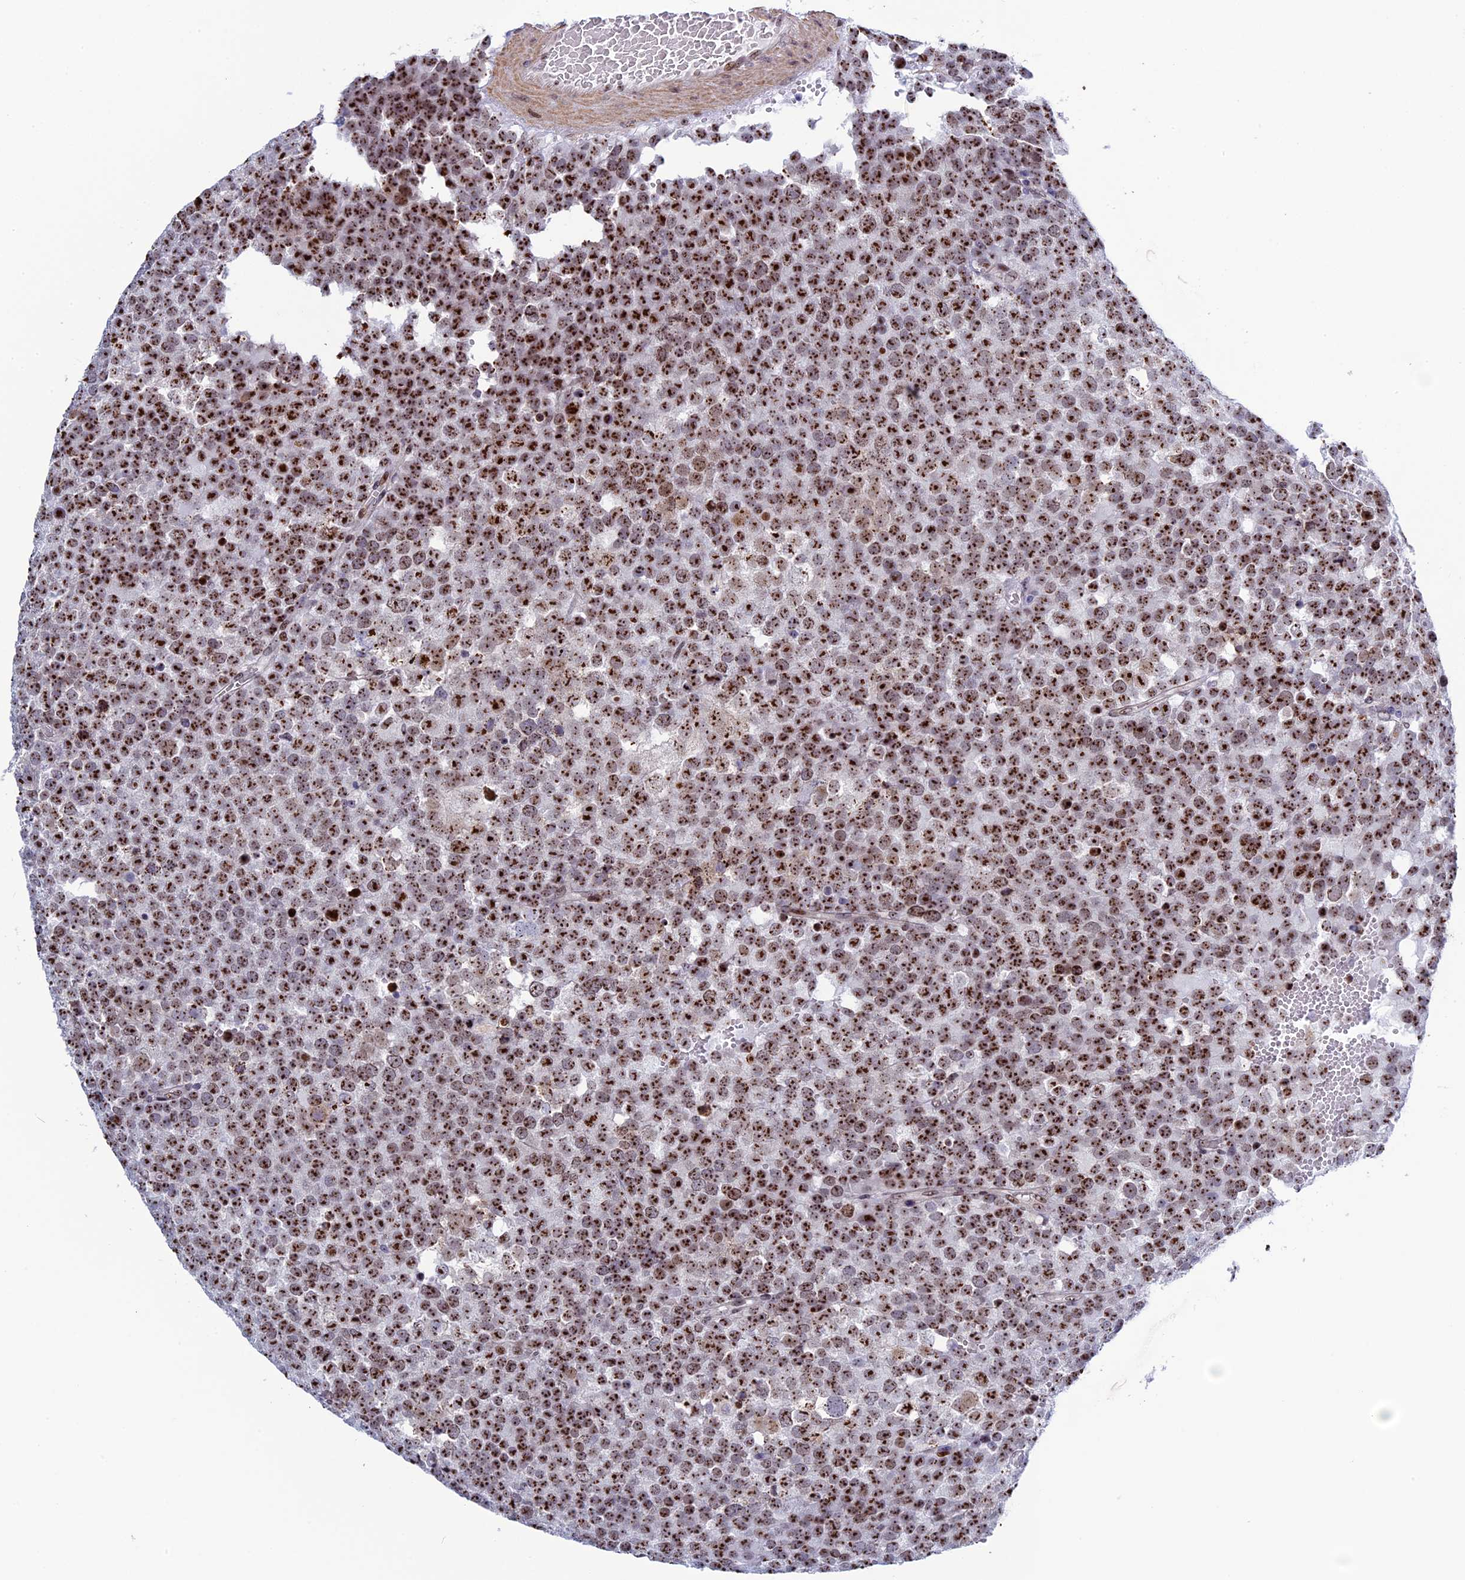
{"staining": {"intensity": "strong", "quantity": ">75%", "location": "nuclear"}, "tissue": "testis cancer", "cell_type": "Tumor cells", "image_type": "cancer", "snomed": [{"axis": "morphology", "description": "Seminoma, NOS"}, {"axis": "topography", "description": "Testis"}], "caption": "Protein staining displays strong nuclear staining in about >75% of tumor cells in testis cancer (seminoma).", "gene": "CCDC86", "patient": {"sex": "male", "age": 71}}